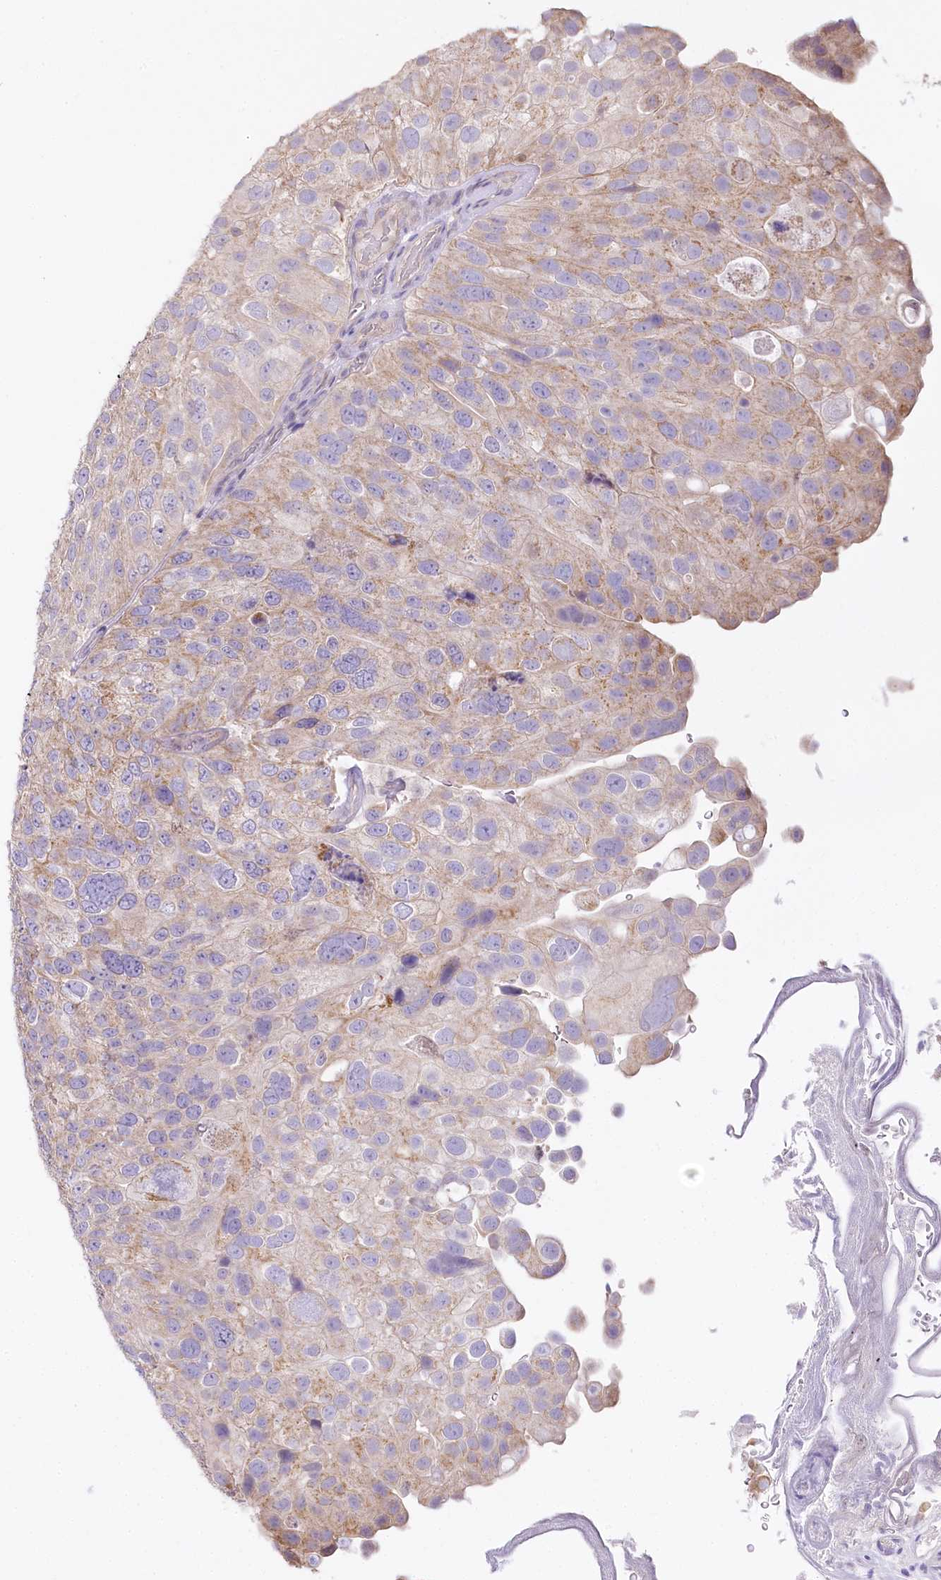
{"staining": {"intensity": "weak", "quantity": "25%-75%", "location": "cytoplasmic/membranous"}, "tissue": "urothelial cancer", "cell_type": "Tumor cells", "image_type": "cancer", "snomed": [{"axis": "morphology", "description": "Urothelial carcinoma, Low grade"}, {"axis": "topography", "description": "Urinary bladder"}], "caption": "The micrograph displays immunohistochemical staining of low-grade urothelial carcinoma. There is weak cytoplasmic/membranous positivity is present in approximately 25%-75% of tumor cells.", "gene": "ZNF226", "patient": {"sex": "male", "age": 78}}